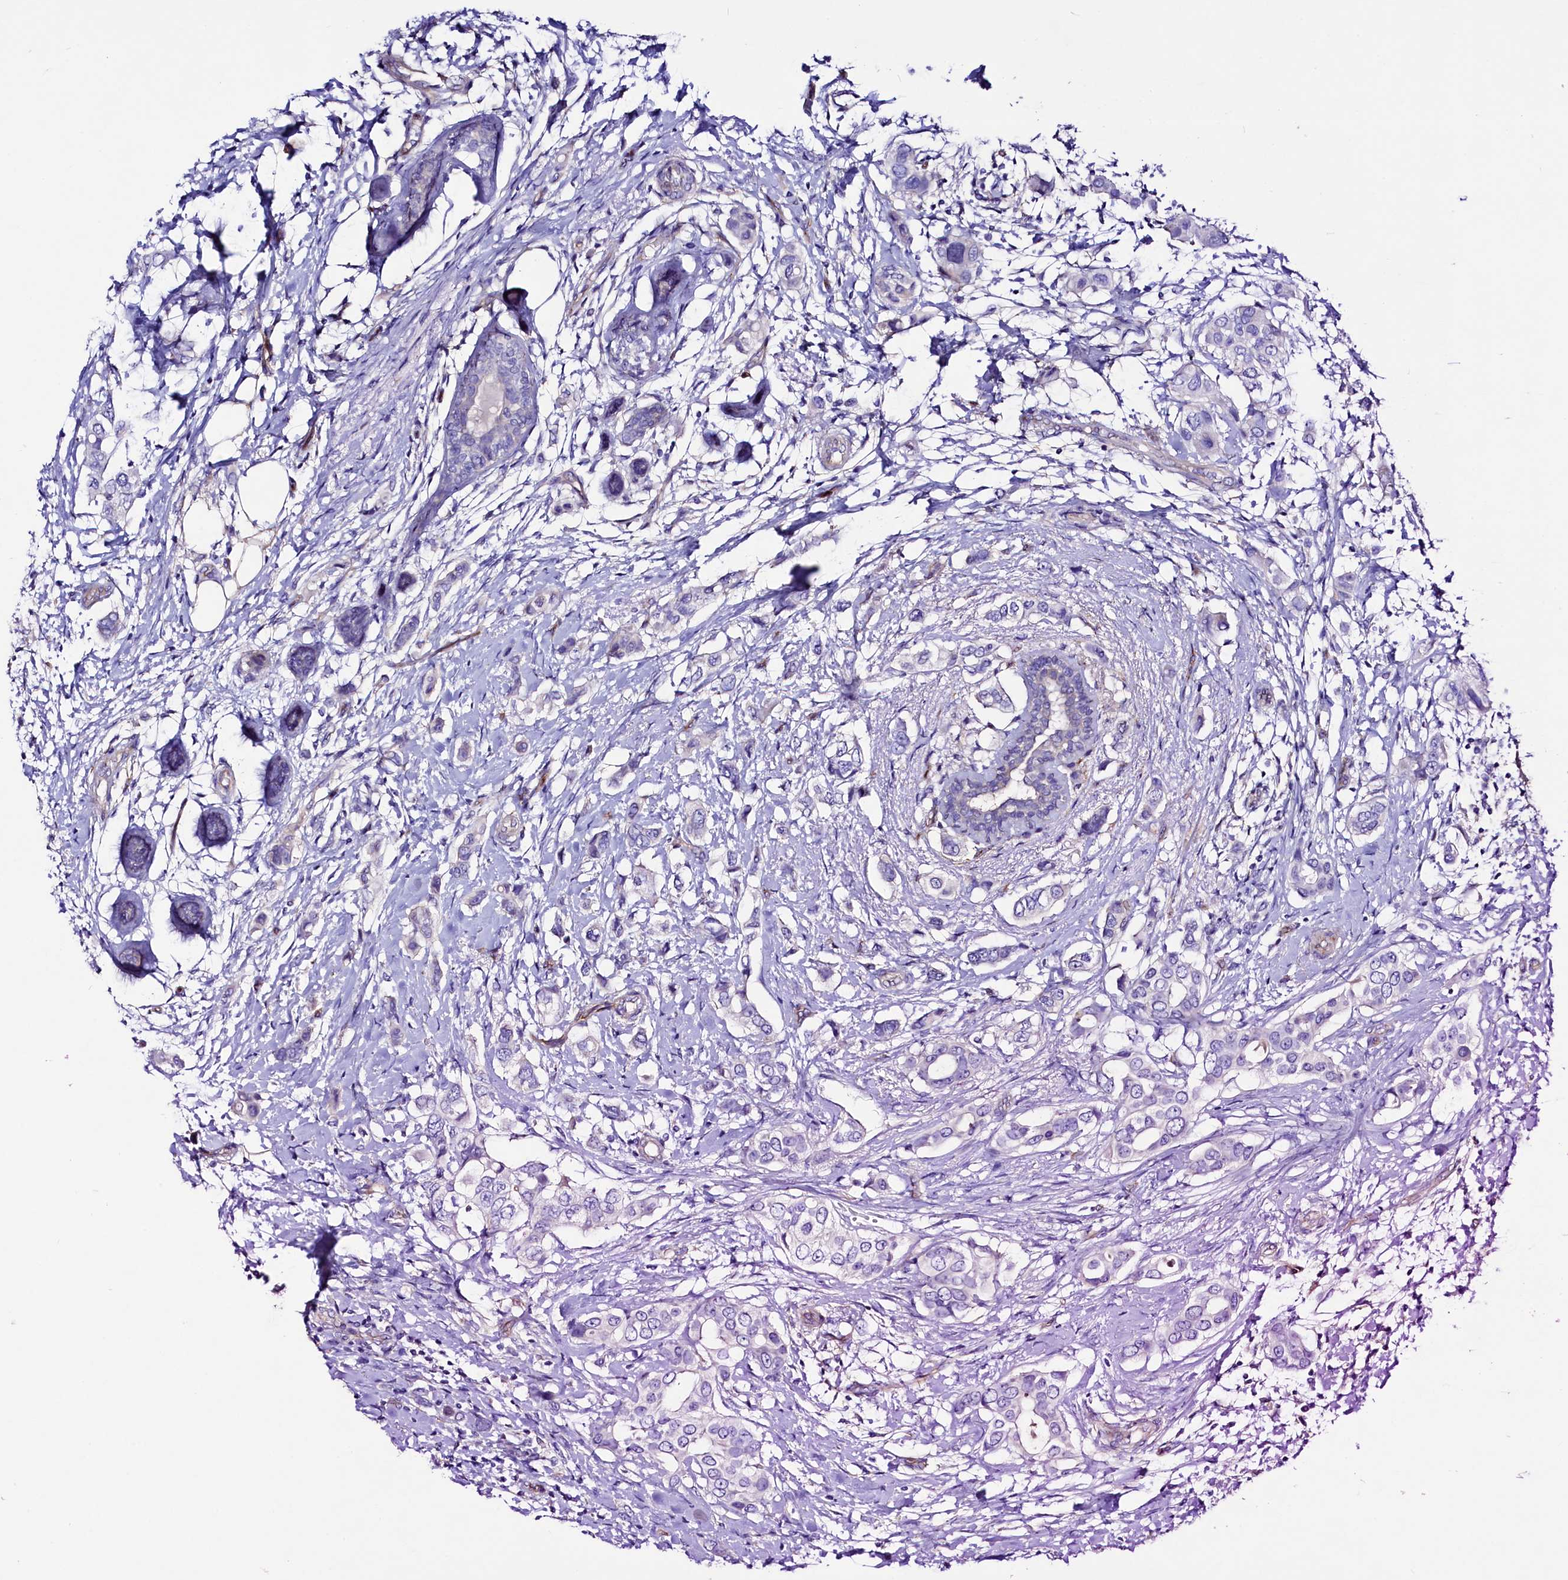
{"staining": {"intensity": "negative", "quantity": "none", "location": "none"}, "tissue": "breast cancer", "cell_type": "Tumor cells", "image_type": "cancer", "snomed": [{"axis": "morphology", "description": "Lobular carcinoma"}, {"axis": "topography", "description": "Breast"}], "caption": "A photomicrograph of human breast cancer (lobular carcinoma) is negative for staining in tumor cells.", "gene": "SLF1", "patient": {"sex": "female", "age": 51}}